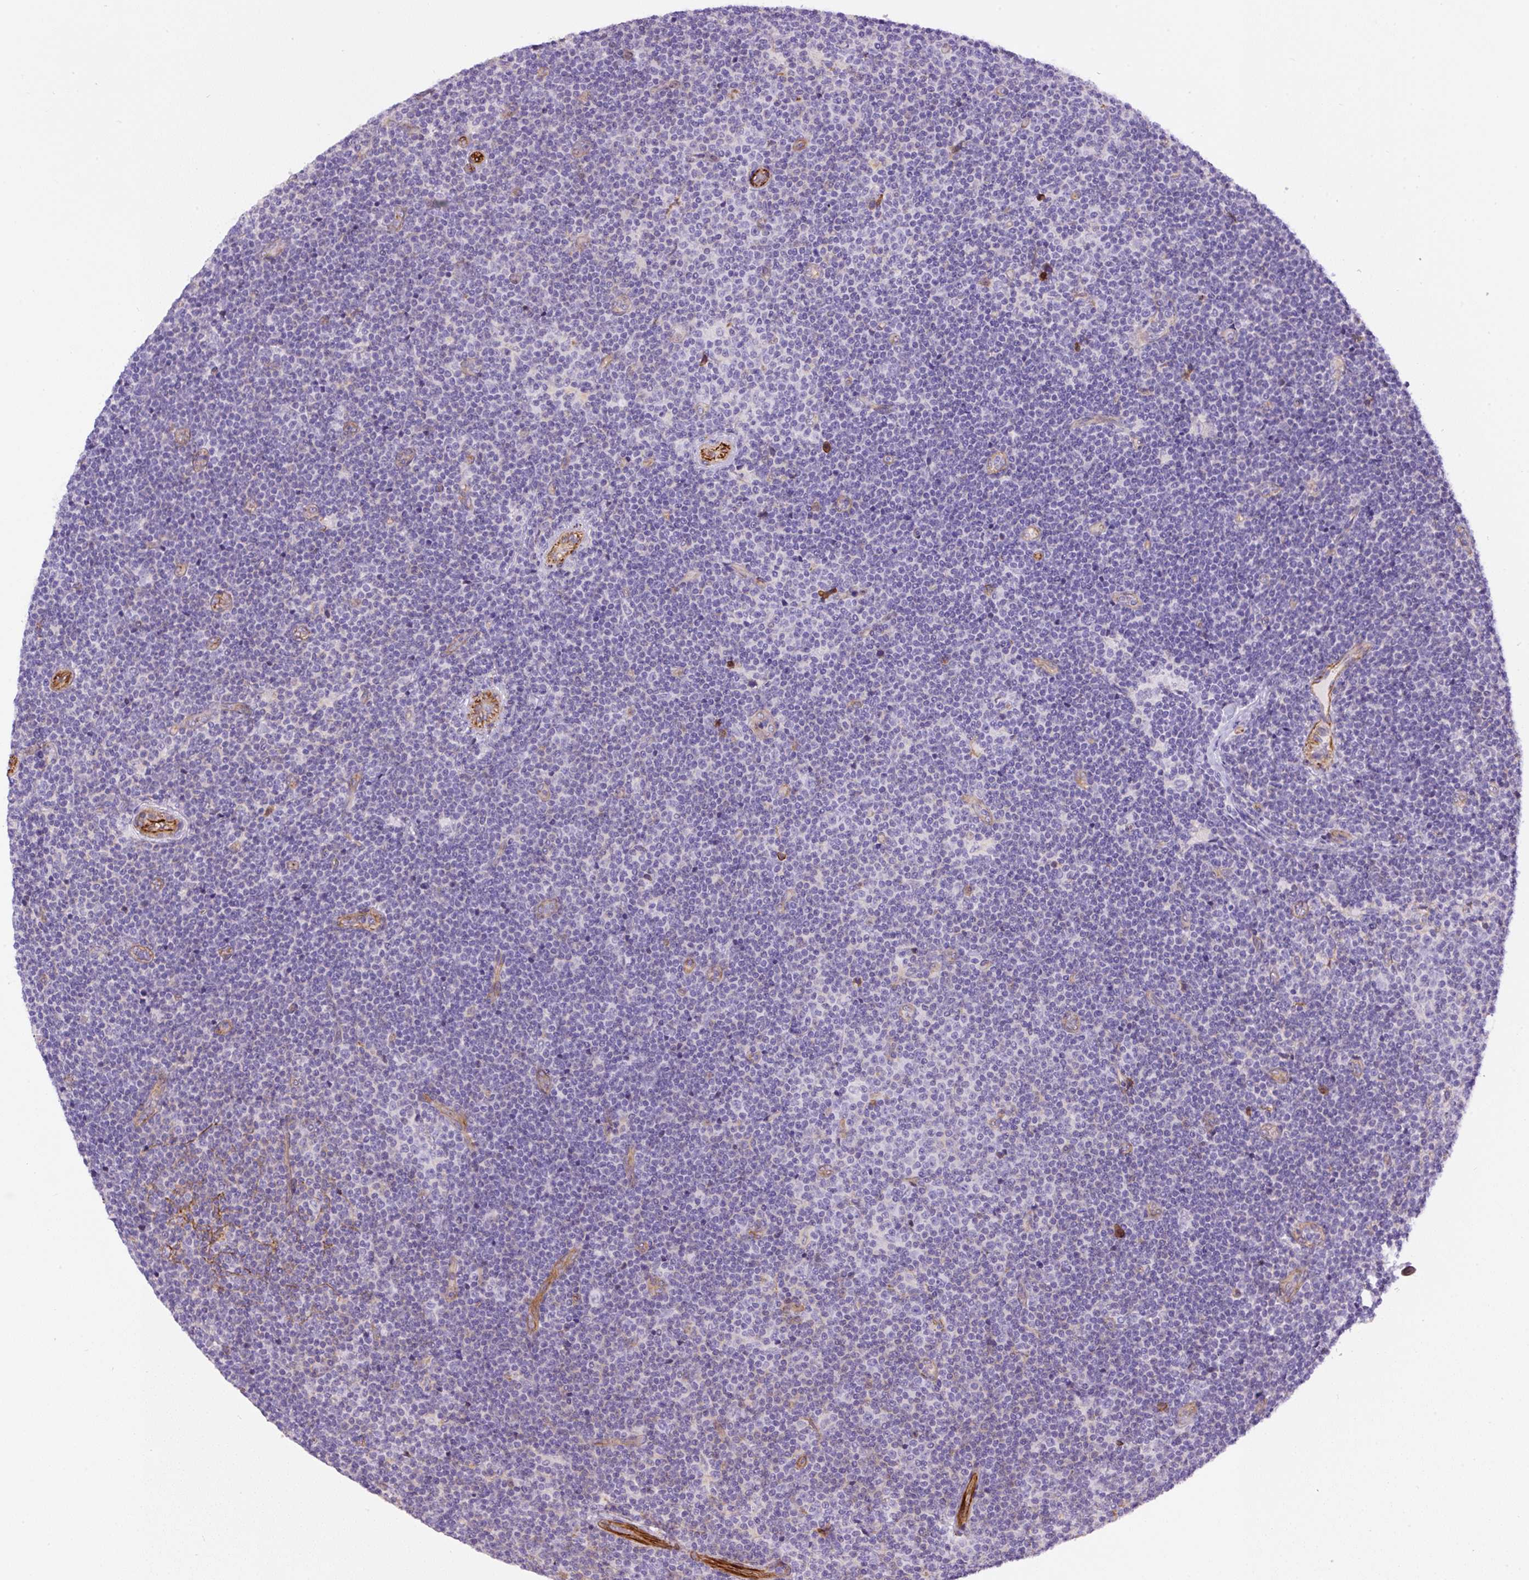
{"staining": {"intensity": "negative", "quantity": "none", "location": "none"}, "tissue": "lymphoma", "cell_type": "Tumor cells", "image_type": "cancer", "snomed": [{"axis": "morphology", "description": "Malignant lymphoma, non-Hodgkin's type, Low grade"}, {"axis": "topography", "description": "Lymph node"}], "caption": "This is a histopathology image of IHC staining of malignant lymphoma, non-Hodgkin's type (low-grade), which shows no positivity in tumor cells. The staining was performed using DAB (3,3'-diaminobenzidine) to visualize the protein expression in brown, while the nuclei were stained in blue with hematoxylin (Magnification: 20x).", "gene": "B3GALT5", "patient": {"sex": "male", "age": 48}}